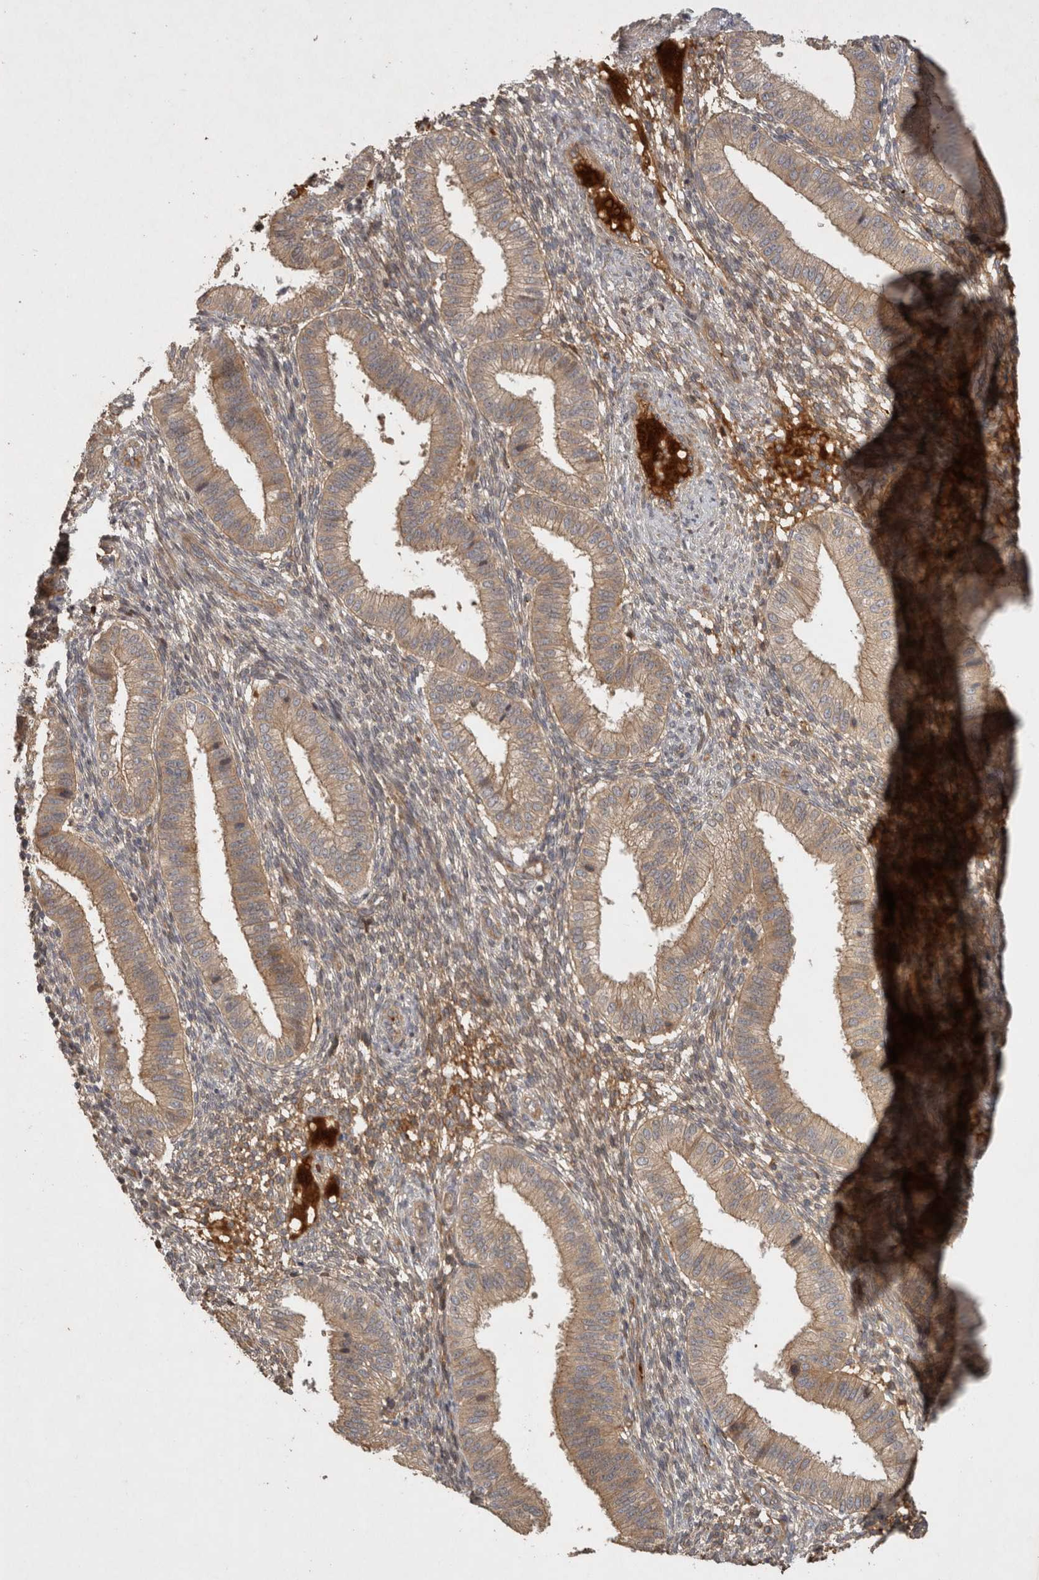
{"staining": {"intensity": "moderate", "quantity": "25%-75%", "location": "cytoplasmic/membranous"}, "tissue": "endometrium", "cell_type": "Cells in endometrial stroma", "image_type": "normal", "snomed": [{"axis": "morphology", "description": "Normal tissue, NOS"}, {"axis": "topography", "description": "Endometrium"}], "caption": "A medium amount of moderate cytoplasmic/membranous positivity is appreciated in approximately 25%-75% of cells in endometrial stroma in benign endometrium.", "gene": "PPP1R42", "patient": {"sex": "female", "age": 39}}